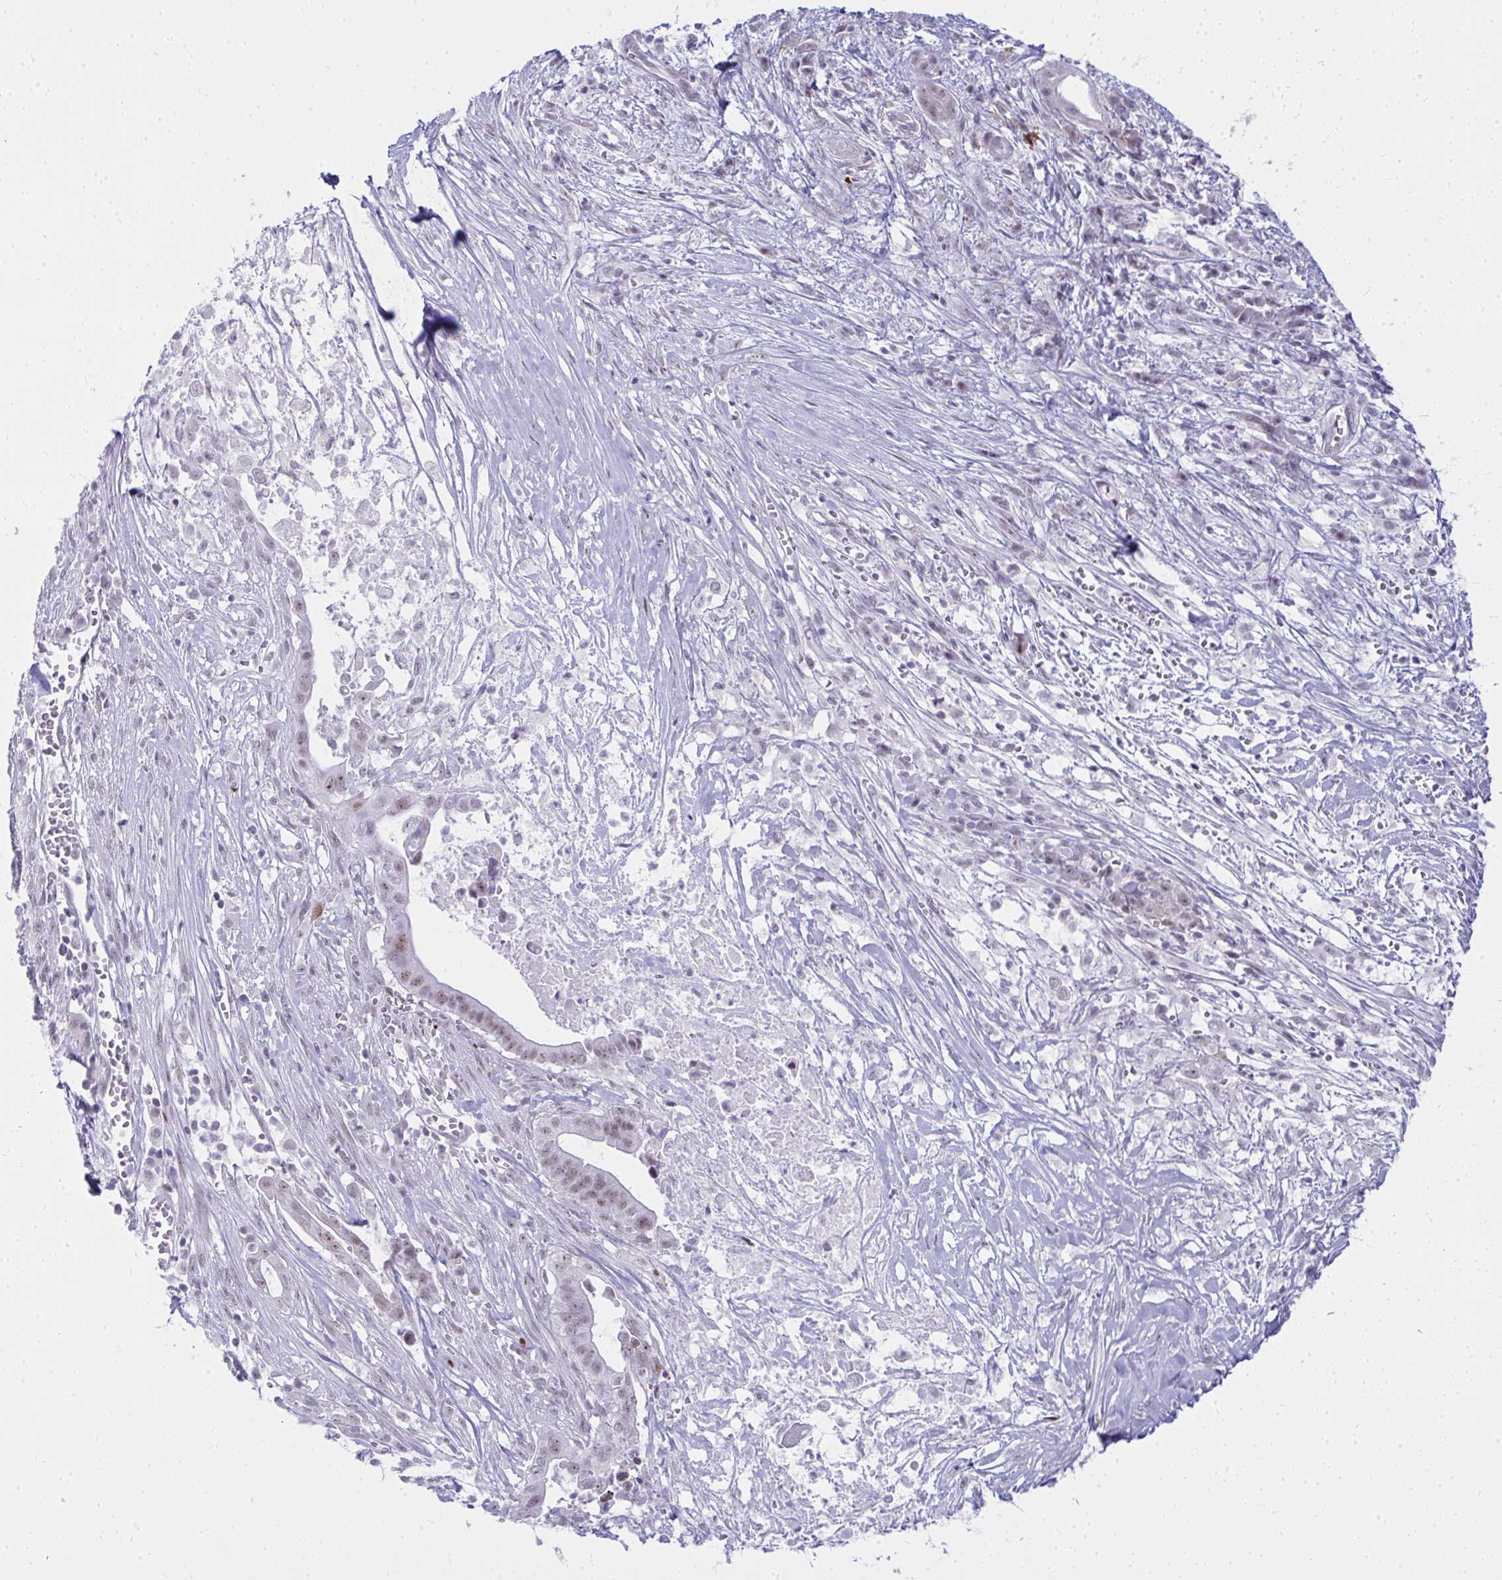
{"staining": {"intensity": "weak", "quantity": ">75%", "location": "nuclear"}, "tissue": "pancreatic cancer", "cell_type": "Tumor cells", "image_type": "cancer", "snomed": [{"axis": "morphology", "description": "Adenocarcinoma, NOS"}, {"axis": "topography", "description": "Pancreas"}], "caption": "Pancreatic adenocarcinoma tissue reveals weak nuclear expression in about >75% of tumor cells, visualized by immunohistochemistry.", "gene": "GLDN", "patient": {"sex": "male", "age": 61}}